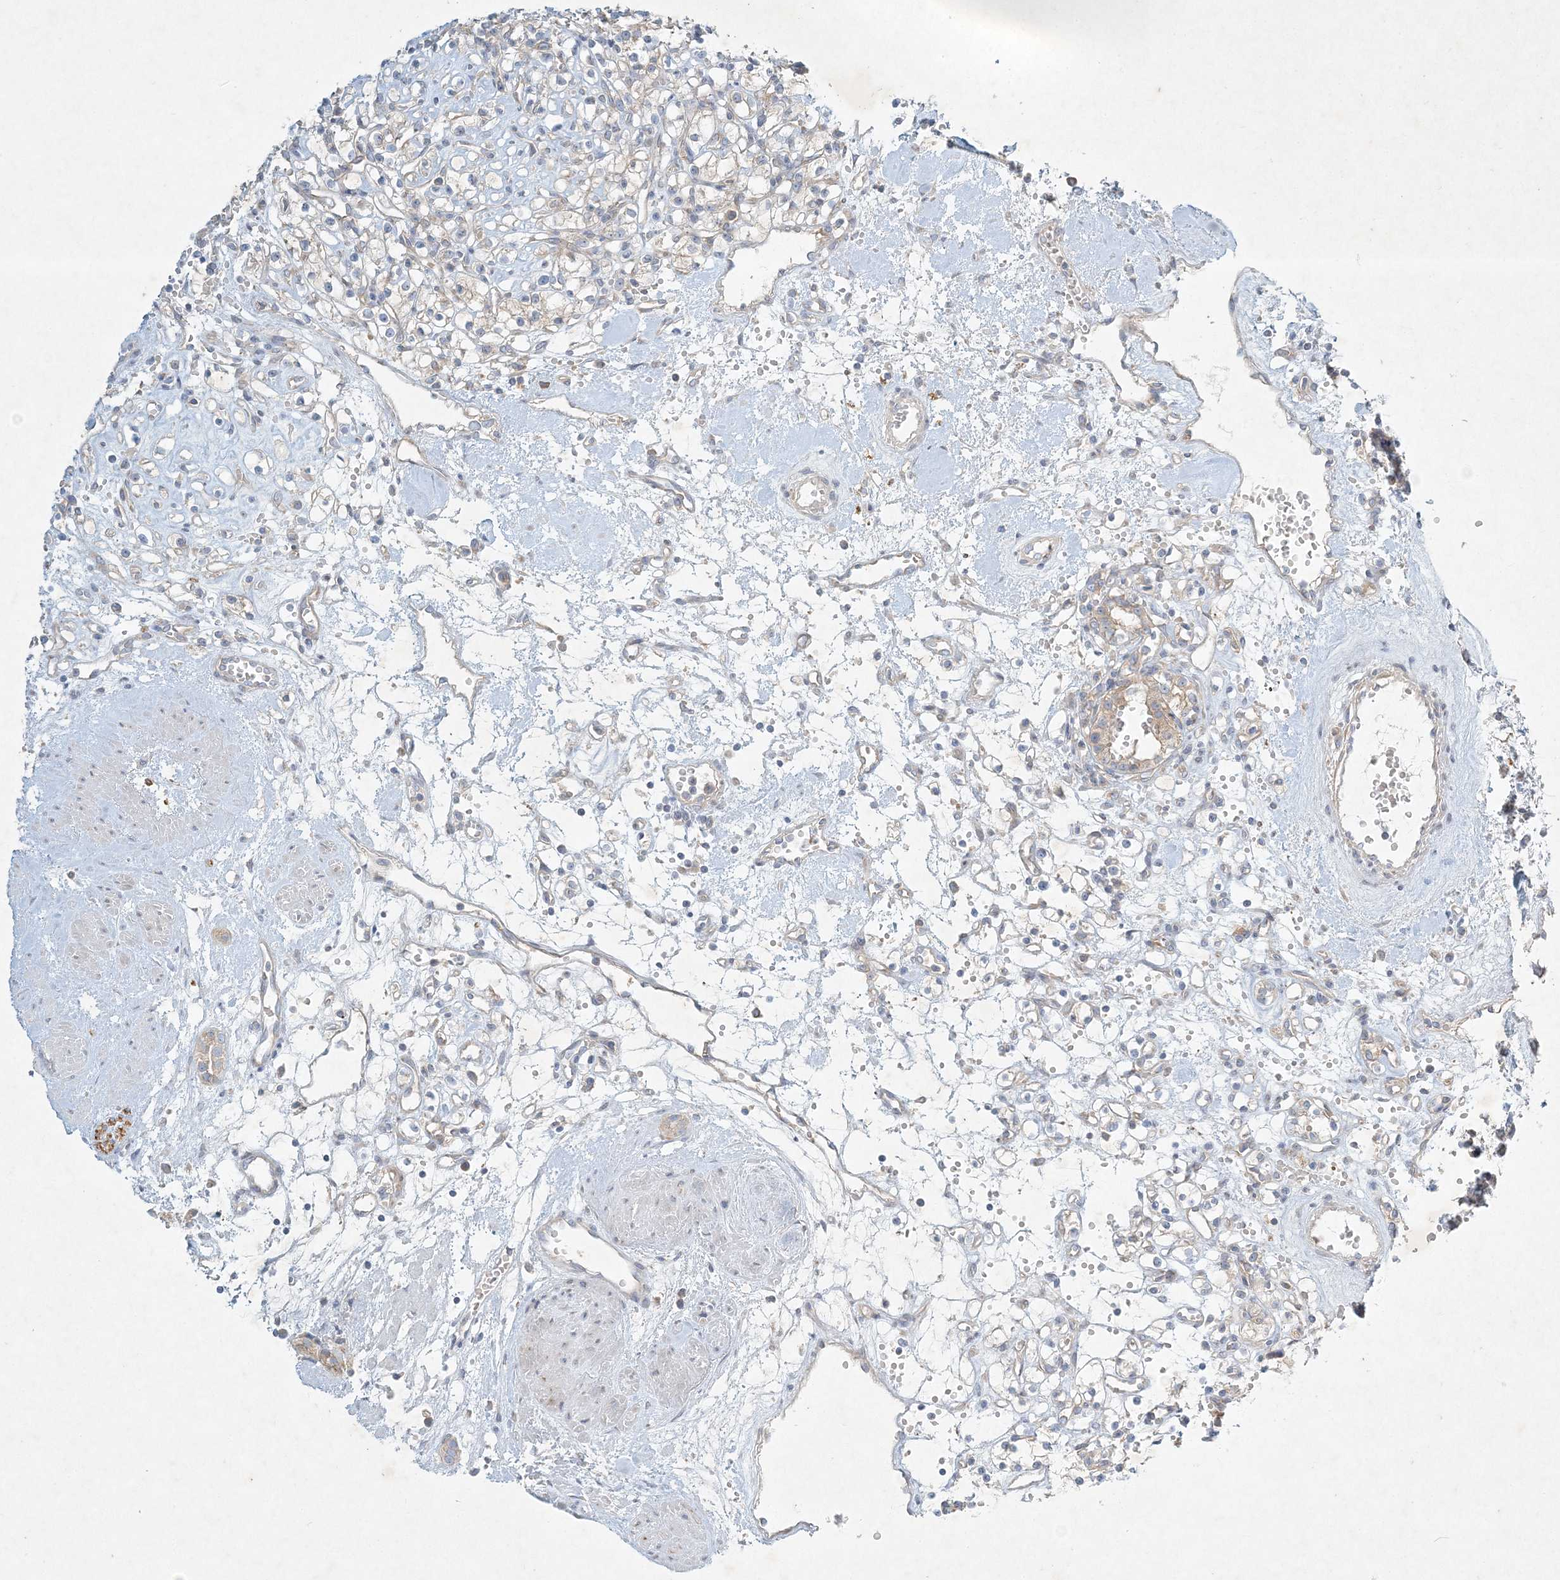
{"staining": {"intensity": "negative", "quantity": "none", "location": "none"}, "tissue": "renal cancer", "cell_type": "Tumor cells", "image_type": "cancer", "snomed": [{"axis": "morphology", "description": "Adenocarcinoma, NOS"}, {"axis": "topography", "description": "Kidney"}], "caption": "A histopathology image of renal cancer stained for a protein demonstrates no brown staining in tumor cells.", "gene": "STK11IP", "patient": {"sex": "female", "age": 59}}